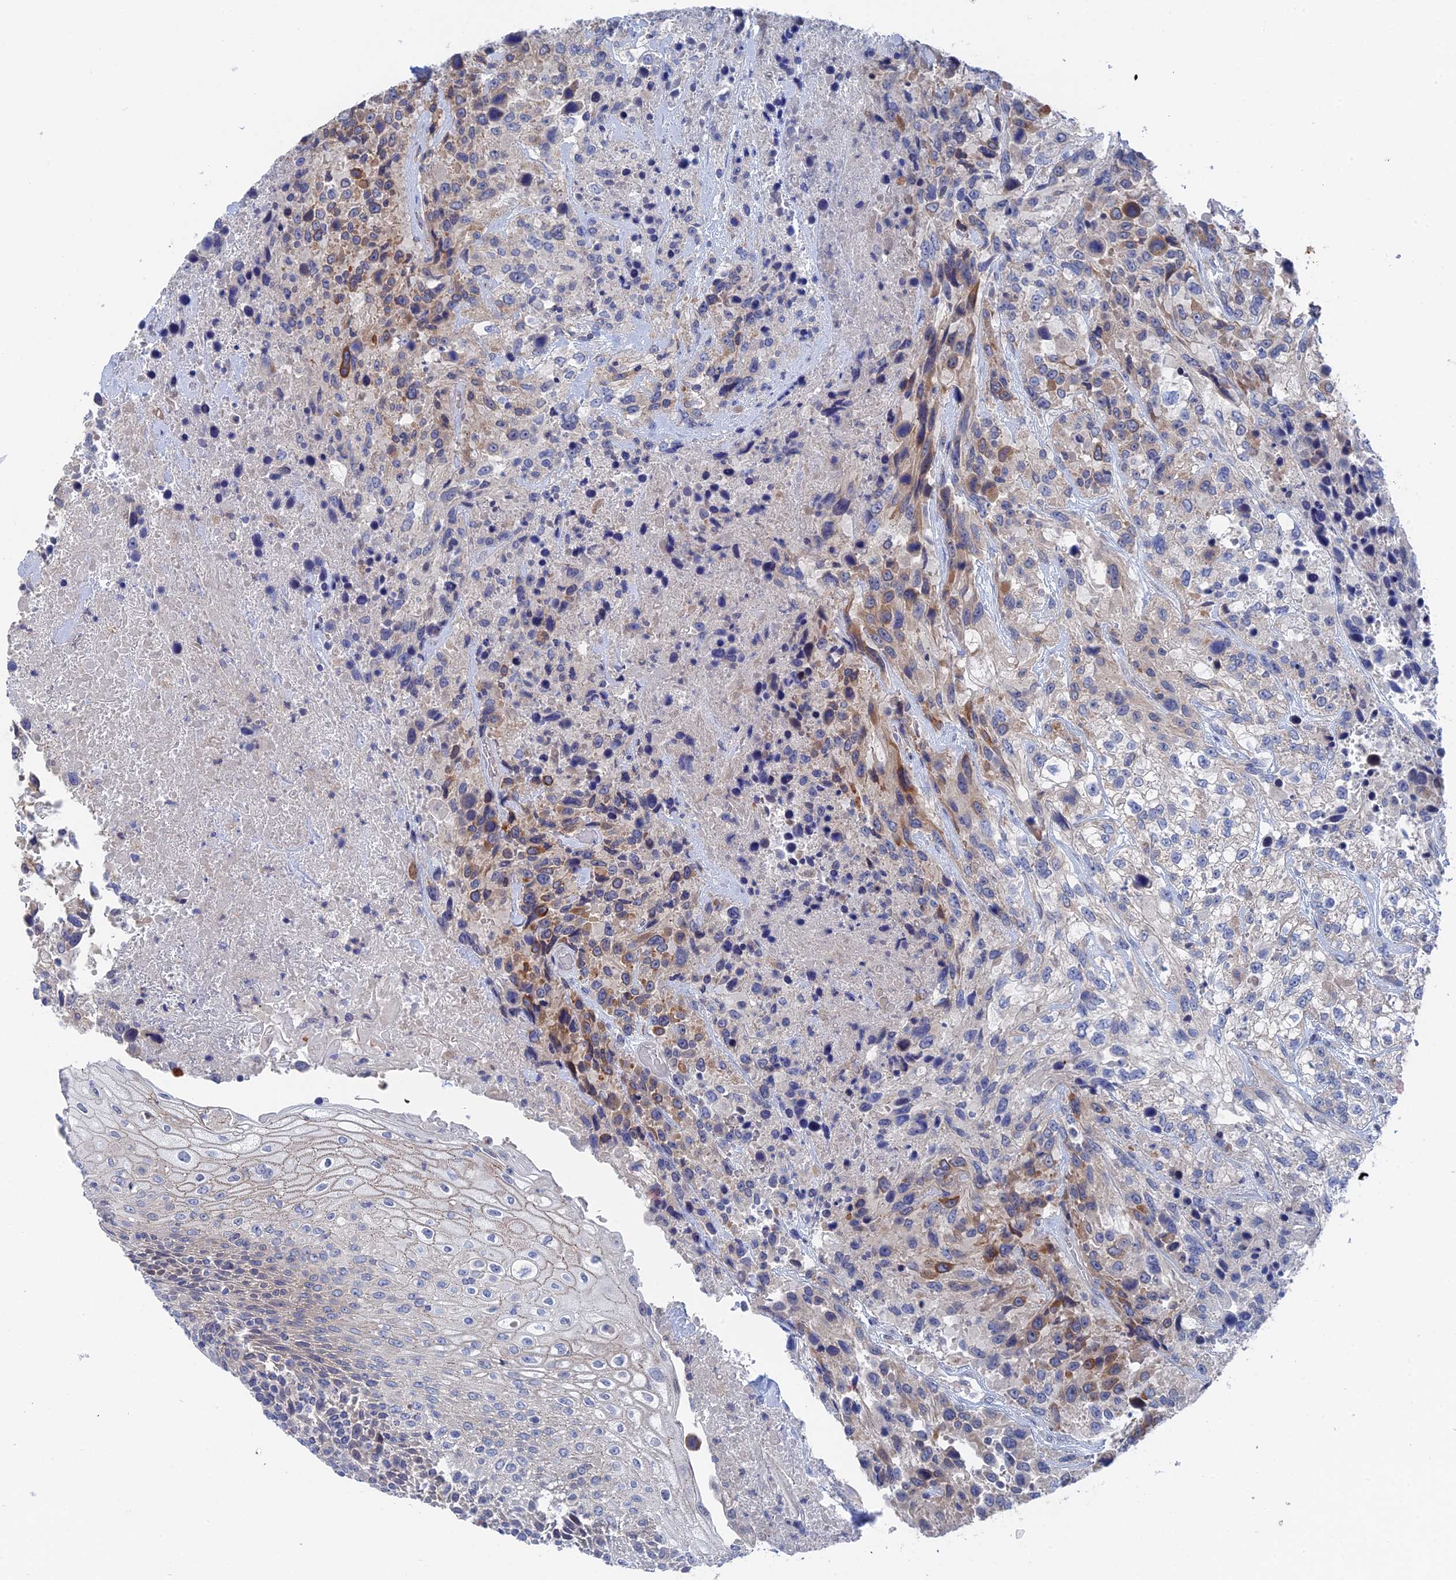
{"staining": {"intensity": "moderate", "quantity": "<25%", "location": "cytoplasmic/membranous"}, "tissue": "urothelial cancer", "cell_type": "Tumor cells", "image_type": "cancer", "snomed": [{"axis": "morphology", "description": "Urothelial carcinoma, High grade"}, {"axis": "topography", "description": "Urinary bladder"}], "caption": "Protein expression analysis of human urothelial cancer reveals moderate cytoplasmic/membranous positivity in approximately <25% of tumor cells. (DAB (3,3'-diaminobenzidine) IHC, brown staining for protein, blue staining for nuclei).", "gene": "MTHFSD", "patient": {"sex": "female", "age": 70}}